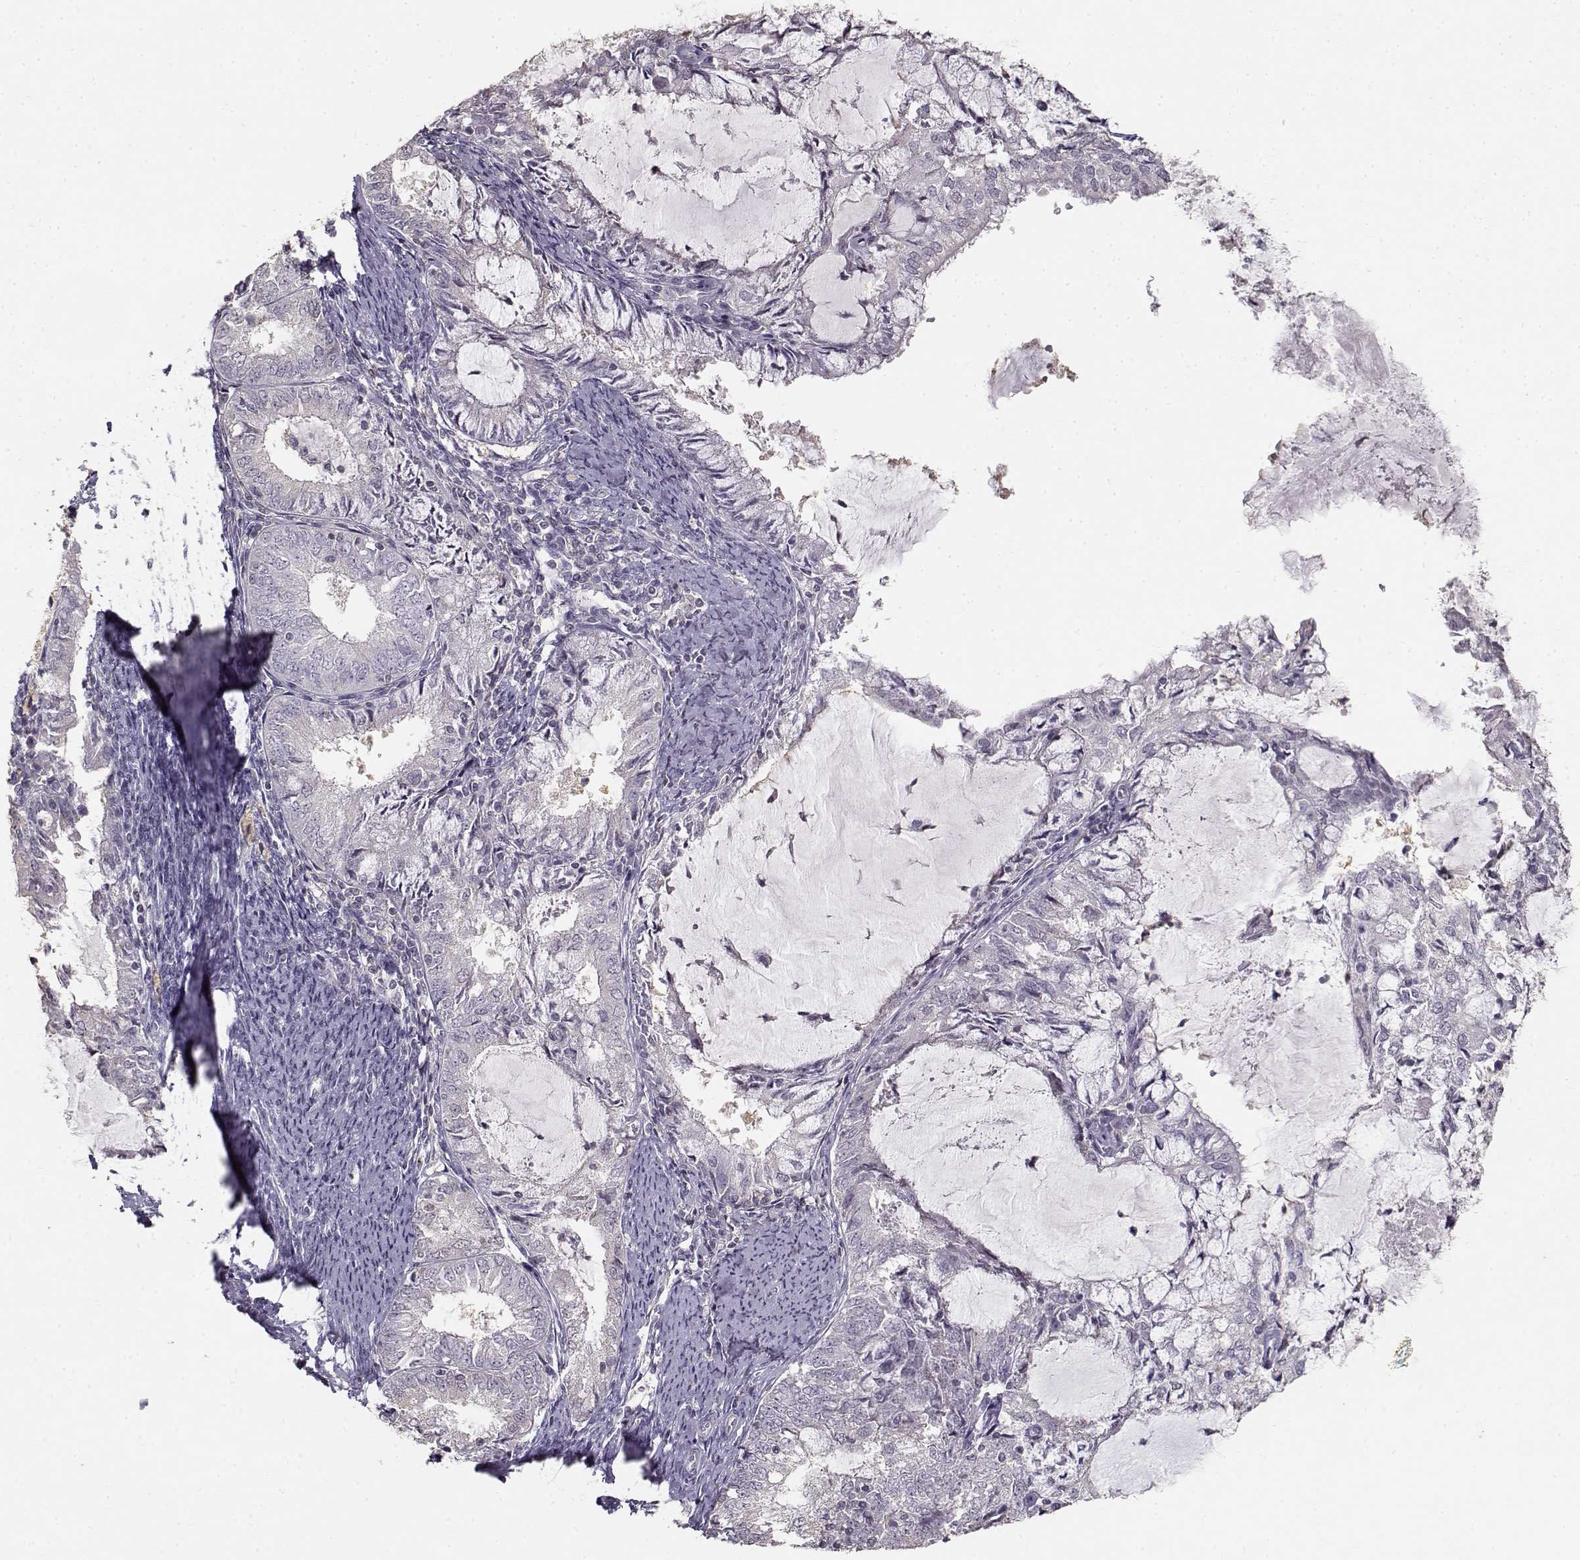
{"staining": {"intensity": "negative", "quantity": "none", "location": "none"}, "tissue": "endometrial cancer", "cell_type": "Tumor cells", "image_type": "cancer", "snomed": [{"axis": "morphology", "description": "Adenocarcinoma, NOS"}, {"axis": "topography", "description": "Endometrium"}], "caption": "IHC of human endometrial cancer shows no expression in tumor cells. (Brightfield microscopy of DAB (3,3'-diaminobenzidine) IHC at high magnification).", "gene": "UROC1", "patient": {"sex": "female", "age": 57}}